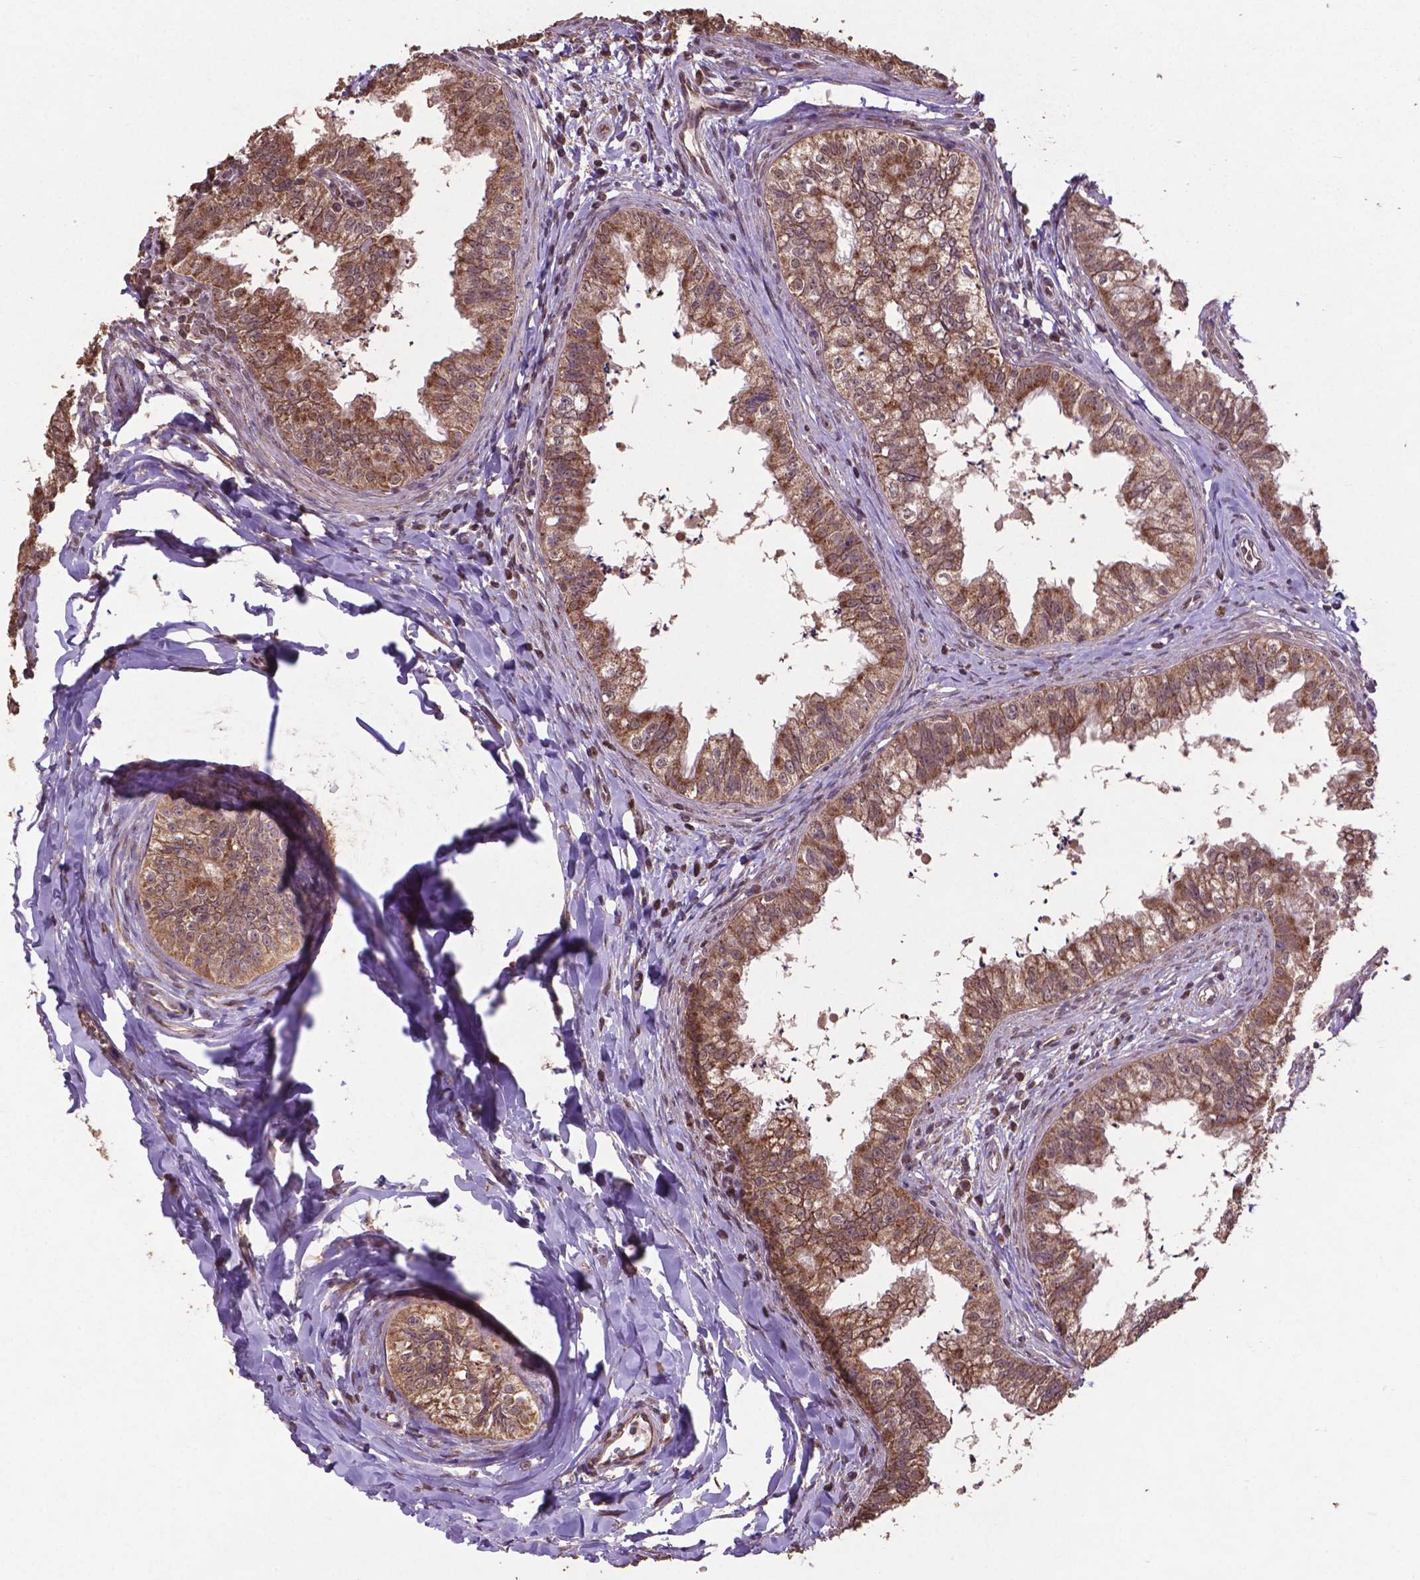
{"staining": {"intensity": "moderate", "quantity": ">75%", "location": "cytoplasmic/membranous"}, "tissue": "epididymis", "cell_type": "Glandular cells", "image_type": "normal", "snomed": [{"axis": "morphology", "description": "Normal tissue, NOS"}, {"axis": "topography", "description": "Epididymis"}], "caption": "Approximately >75% of glandular cells in benign epididymis display moderate cytoplasmic/membranous protein staining as visualized by brown immunohistochemical staining.", "gene": "DCAF1", "patient": {"sex": "male", "age": 24}}